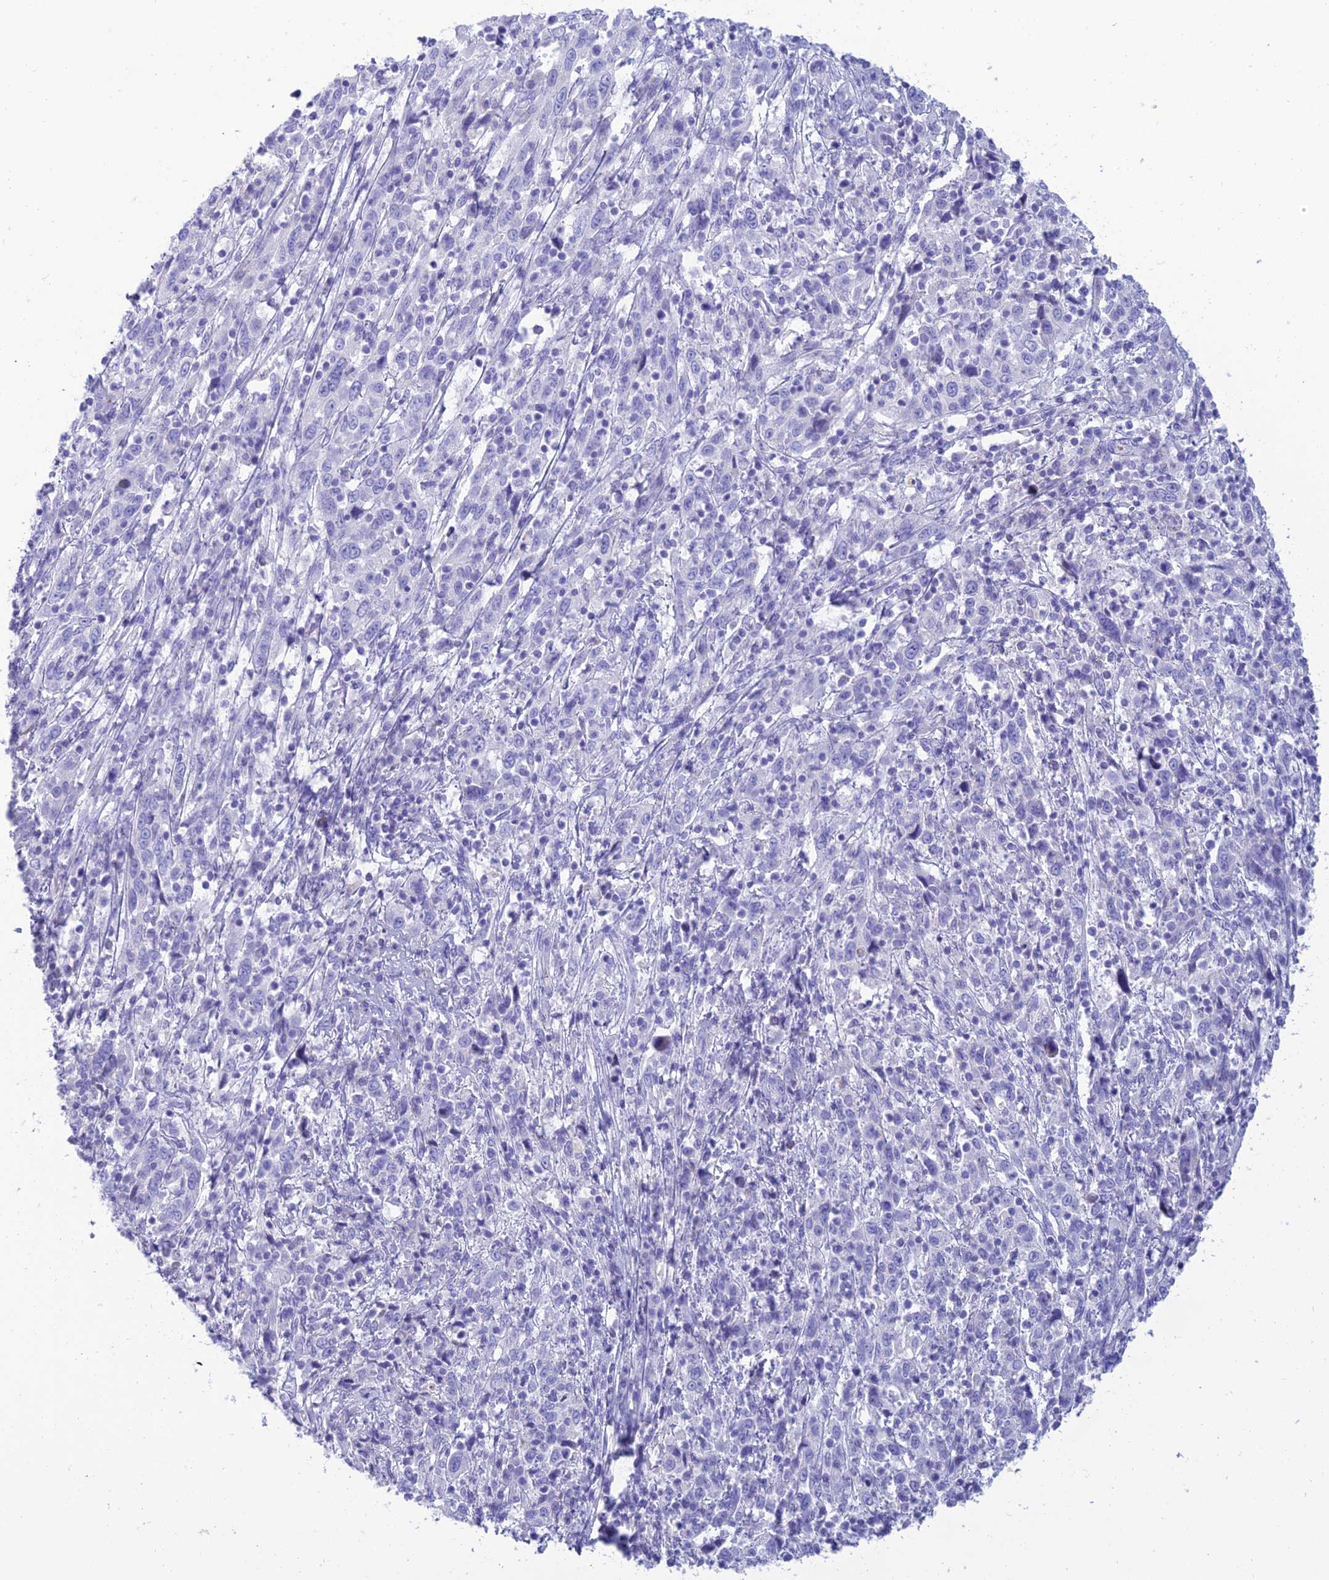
{"staining": {"intensity": "negative", "quantity": "none", "location": "none"}, "tissue": "cervical cancer", "cell_type": "Tumor cells", "image_type": "cancer", "snomed": [{"axis": "morphology", "description": "Squamous cell carcinoma, NOS"}, {"axis": "topography", "description": "Cervix"}], "caption": "Tumor cells are negative for brown protein staining in squamous cell carcinoma (cervical).", "gene": "MAL2", "patient": {"sex": "female", "age": 46}}